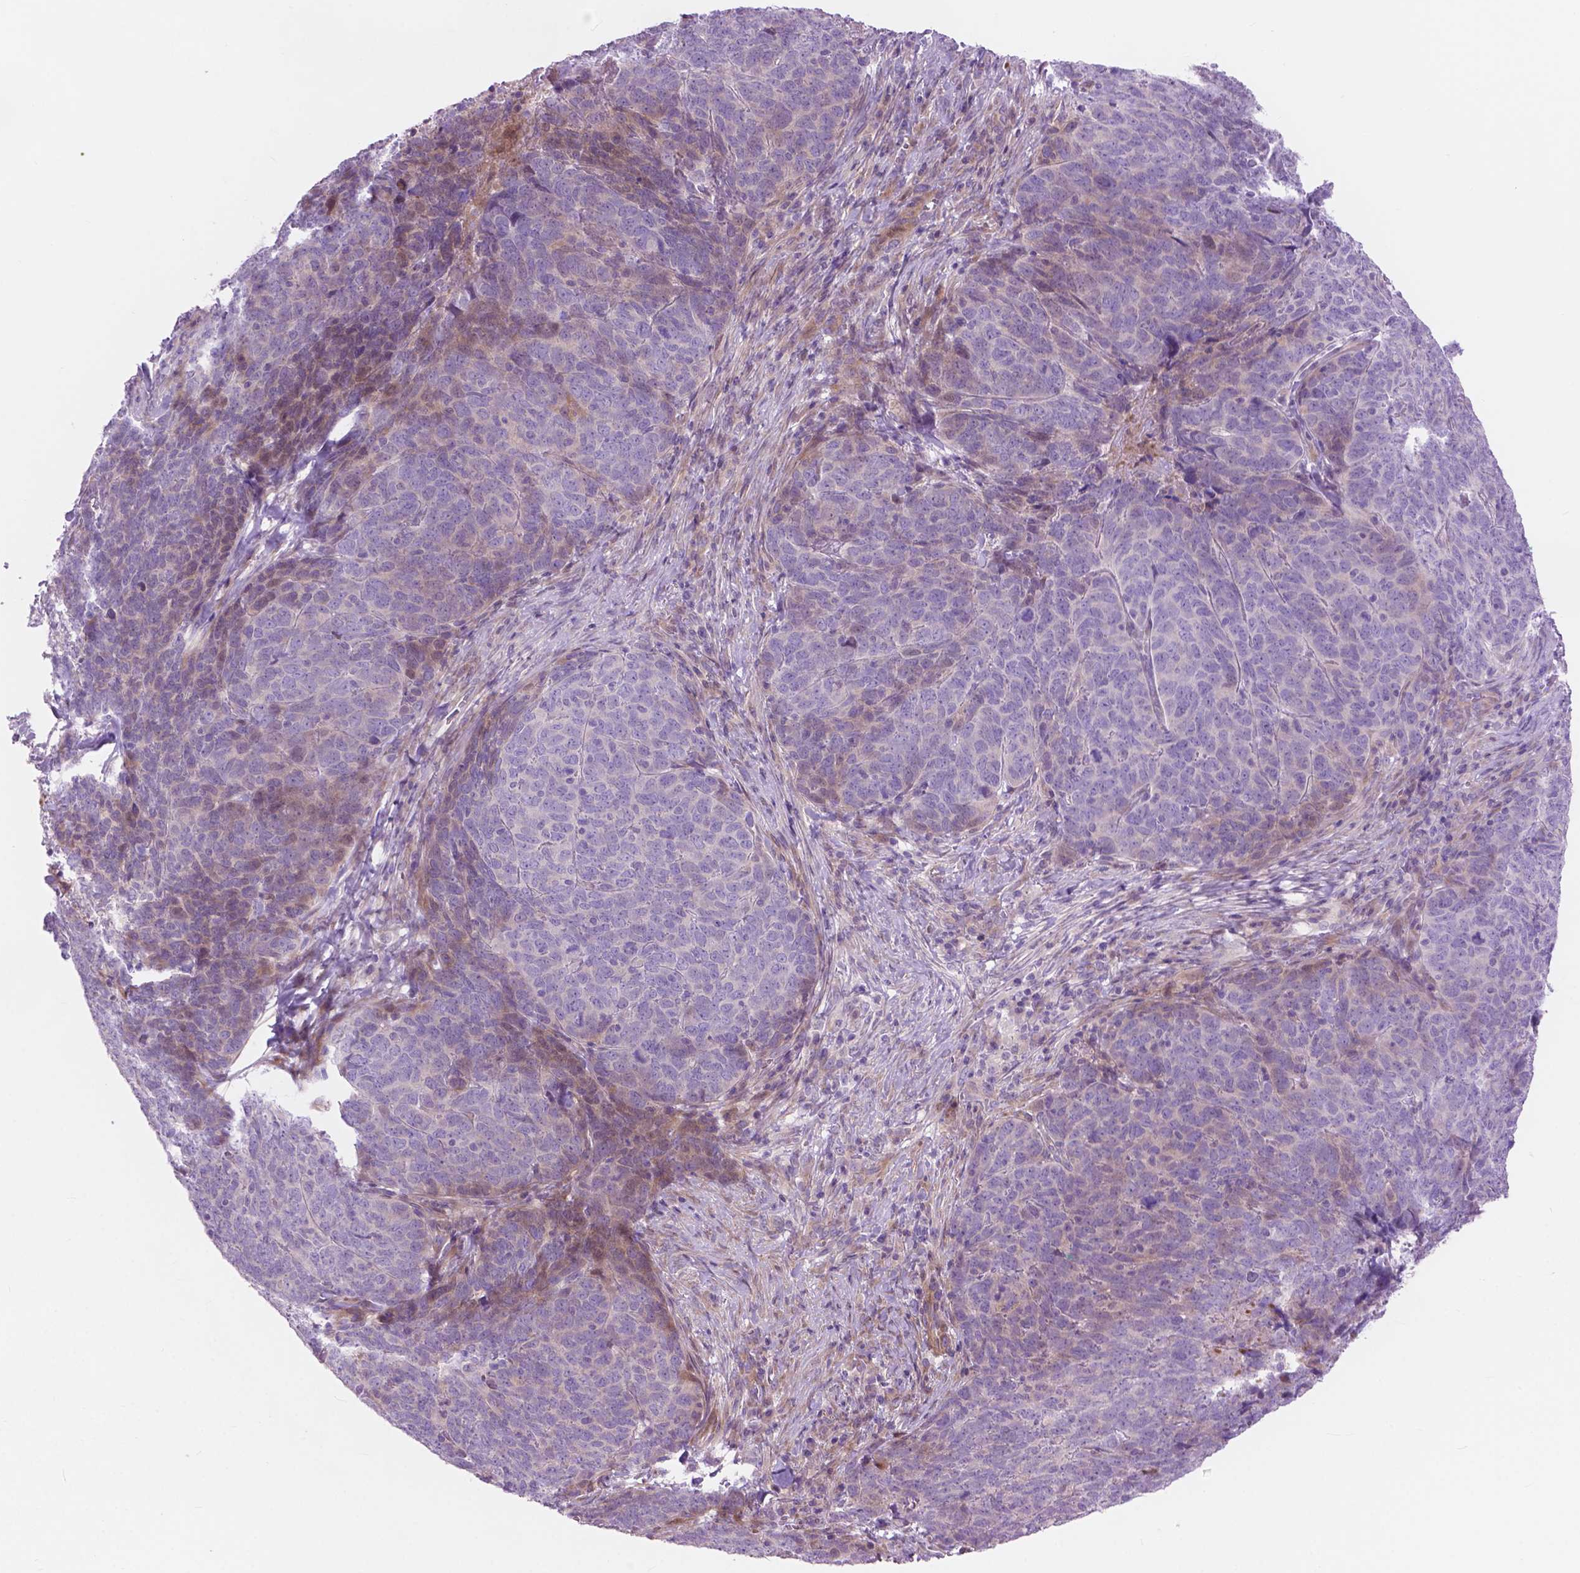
{"staining": {"intensity": "negative", "quantity": "none", "location": "none"}, "tissue": "skin cancer", "cell_type": "Tumor cells", "image_type": "cancer", "snomed": [{"axis": "morphology", "description": "Squamous cell carcinoma, NOS"}, {"axis": "topography", "description": "Skin"}, {"axis": "topography", "description": "Anal"}], "caption": "Tumor cells show no significant positivity in skin cancer. (DAB immunohistochemistry, high magnification).", "gene": "MORN1", "patient": {"sex": "female", "age": 51}}